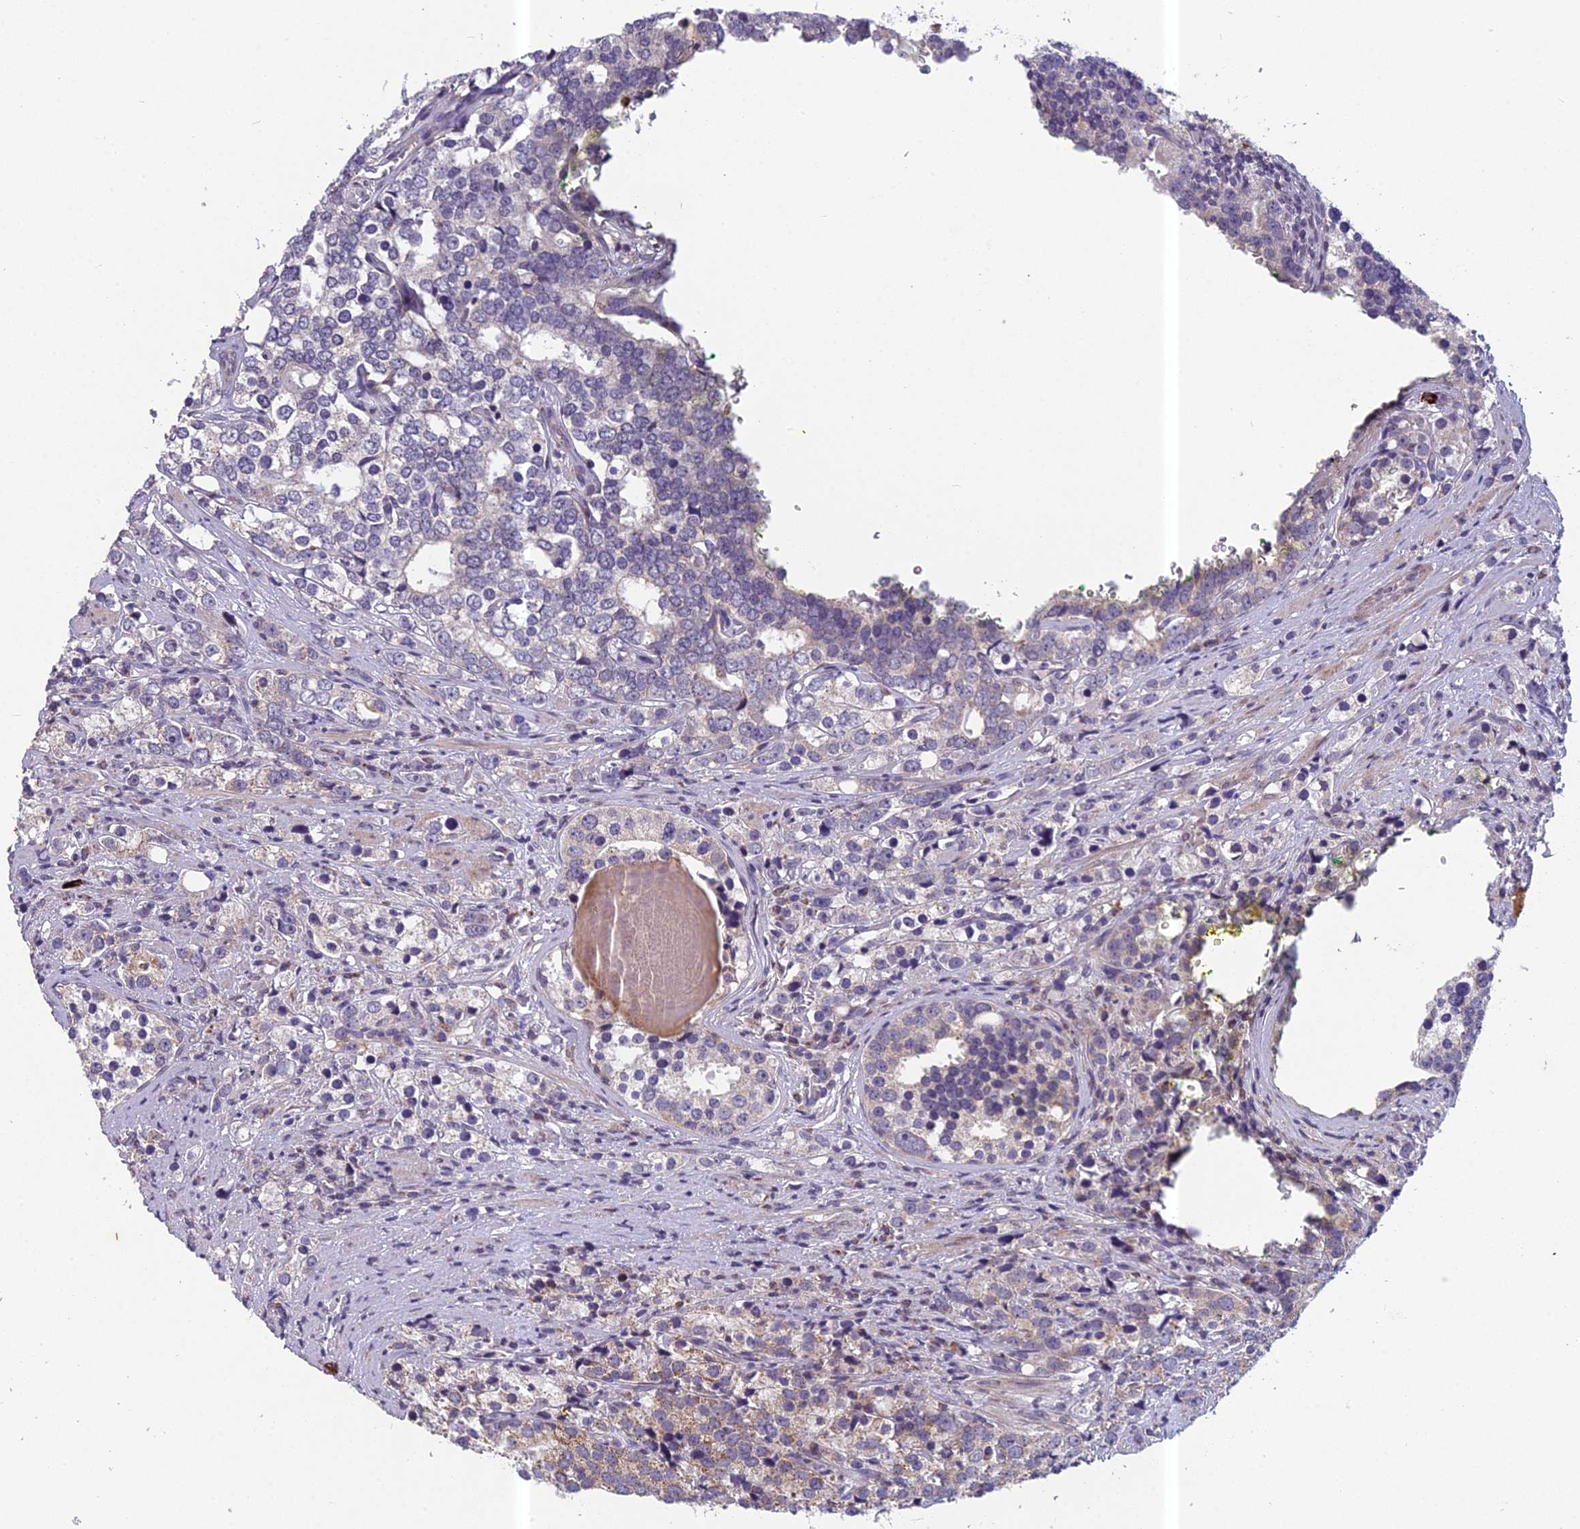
{"staining": {"intensity": "weak", "quantity": "<25%", "location": "cytoplasmic/membranous"}, "tissue": "prostate cancer", "cell_type": "Tumor cells", "image_type": "cancer", "snomed": [{"axis": "morphology", "description": "Adenocarcinoma, High grade"}, {"axis": "topography", "description": "Prostate"}], "caption": "Immunohistochemical staining of prostate cancer demonstrates no significant staining in tumor cells. (DAB immunohistochemistry with hematoxylin counter stain).", "gene": "ENSG00000188897", "patient": {"sex": "male", "age": 71}}